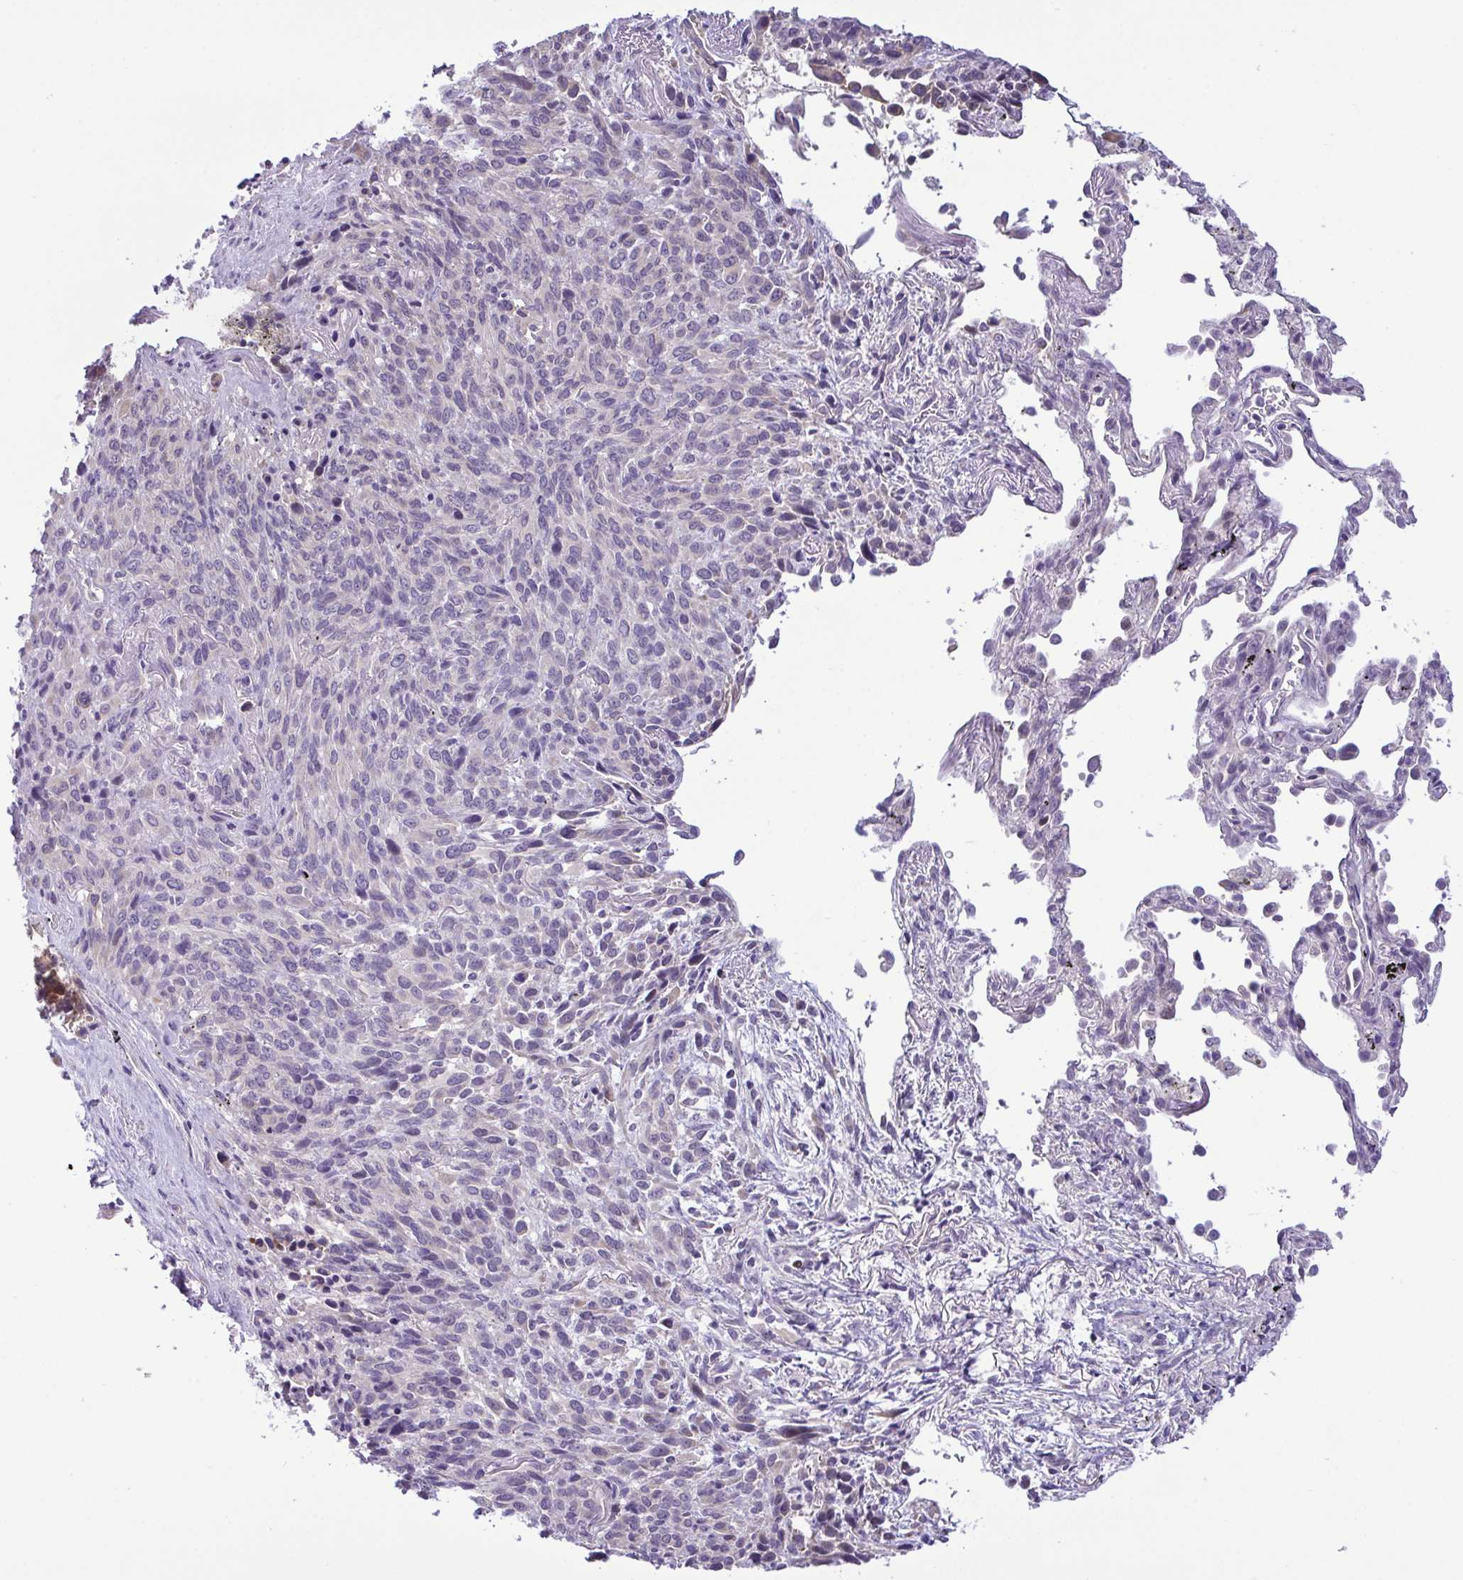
{"staining": {"intensity": "weak", "quantity": "<25%", "location": "cytoplasmic/membranous"}, "tissue": "melanoma", "cell_type": "Tumor cells", "image_type": "cancer", "snomed": [{"axis": "morphology", "description": "Malignant melanoma, Metastatic site"}, {"axis": "topography", "description": "Lung"}], "caption": "Tumor cells show no significant protein expression in melanoma. (Immunohistochemistry (ihc), brightfield microscopy, high magnification).", "gene": "SYNPO2L", "patient": {"sex": "male", "age": 48}}